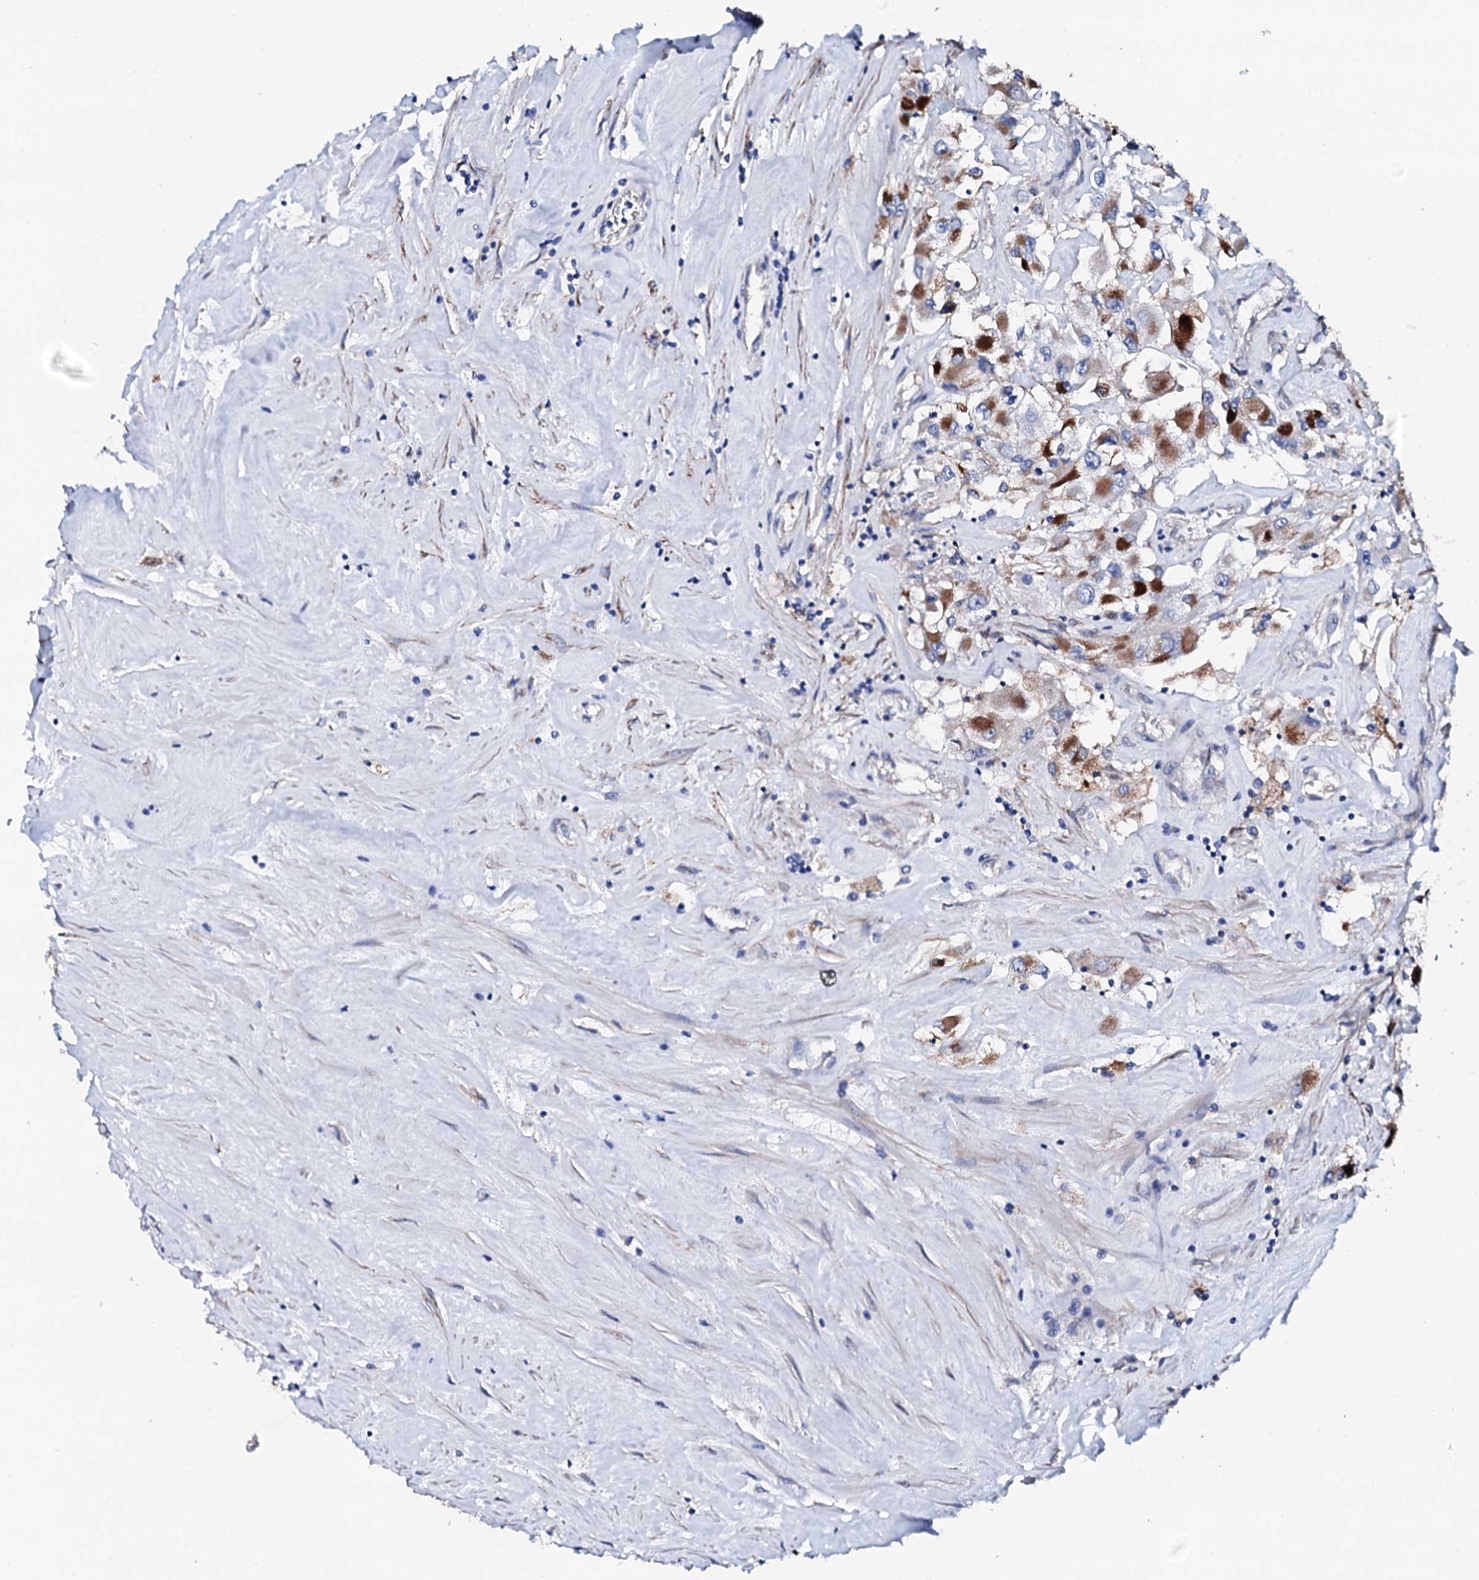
{"staining": {"intensity": "strong", "quantity": "<25%", "location": "cytoplasmic/membranous"}, "tissue": "renal cancer", "cell_type": "Tumor cells", "image_type": "cancer", "snomed": [{"axis": "morphology", "description": "Adenocarcinoma, NOS"}, {"axis": "topography", "description": "Kidney"}], "caption": "Renal cancer (adenocarcinoma) stained with IHC reveals strong cytoplasmic/membranous positivity in approximately <25% of tumor cells. The staining was performed using DAB (3,3'-diaminobenzidine) to visualize the protein expression in brown, while the nuclei were stained in blue with hematoxylin (Magnification: 20x).", "gene": "KLHL32", "patient": {"sex": "female", "age": 52}}